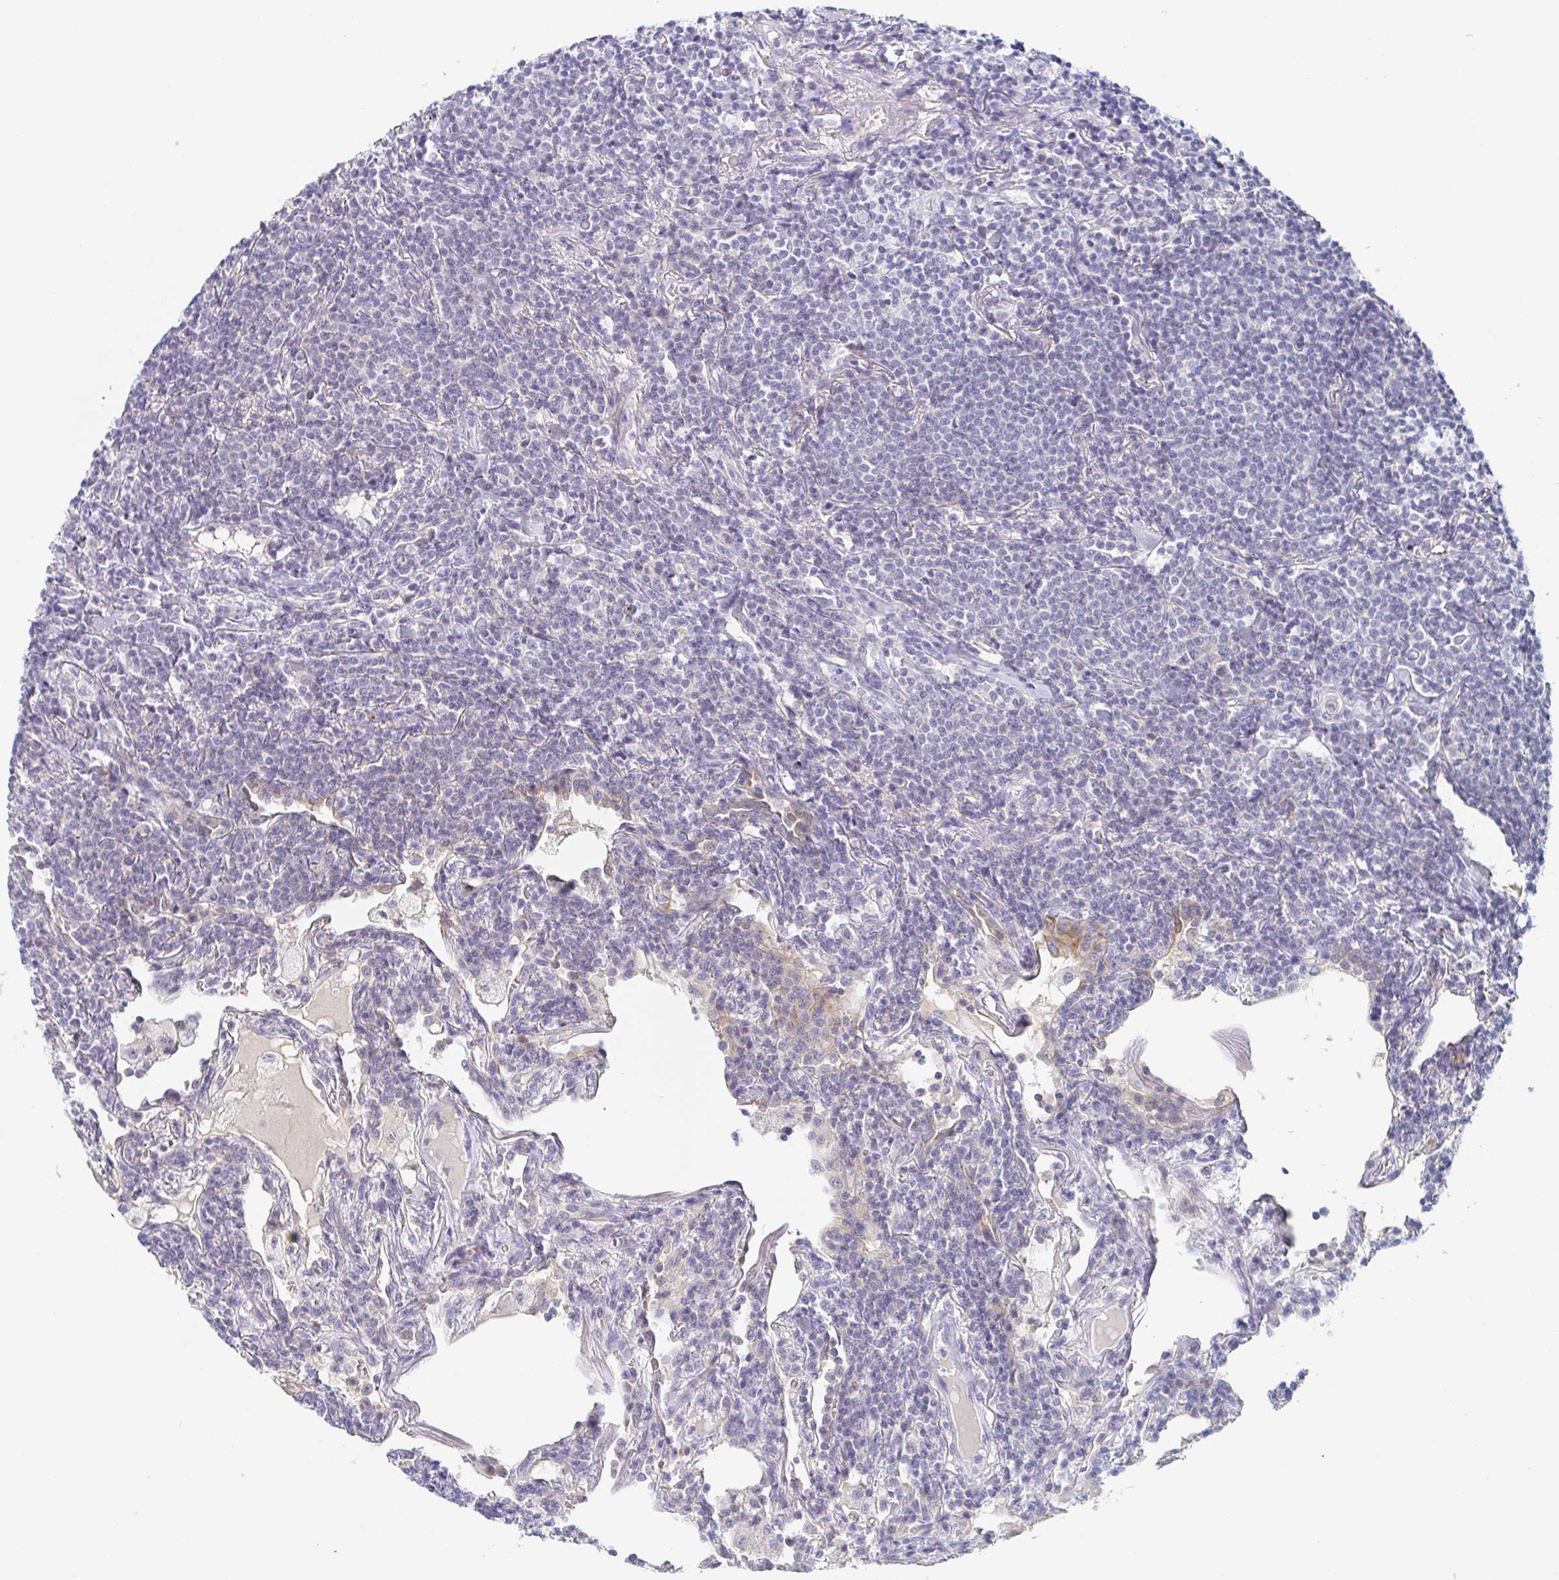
{"staining": {"intensity": "negative", "quantity": "none", "location": "none"}, "tissue": "lymphoma", "cell_type": "Tumor cells", "image_type": "cancer", "snomed": [{"axis": "morphology", "description": "Malignant lymphoma, non-Hodgkin's type, Low grade"}, {"axis": "topography", "description": "Lung"}], "caption": "Immunohistochemistry (IHC) of lymphoma reveals no staining in tumor cells.", "gene": "RHOV", "patient": {"sex": "female", "age": 71}}